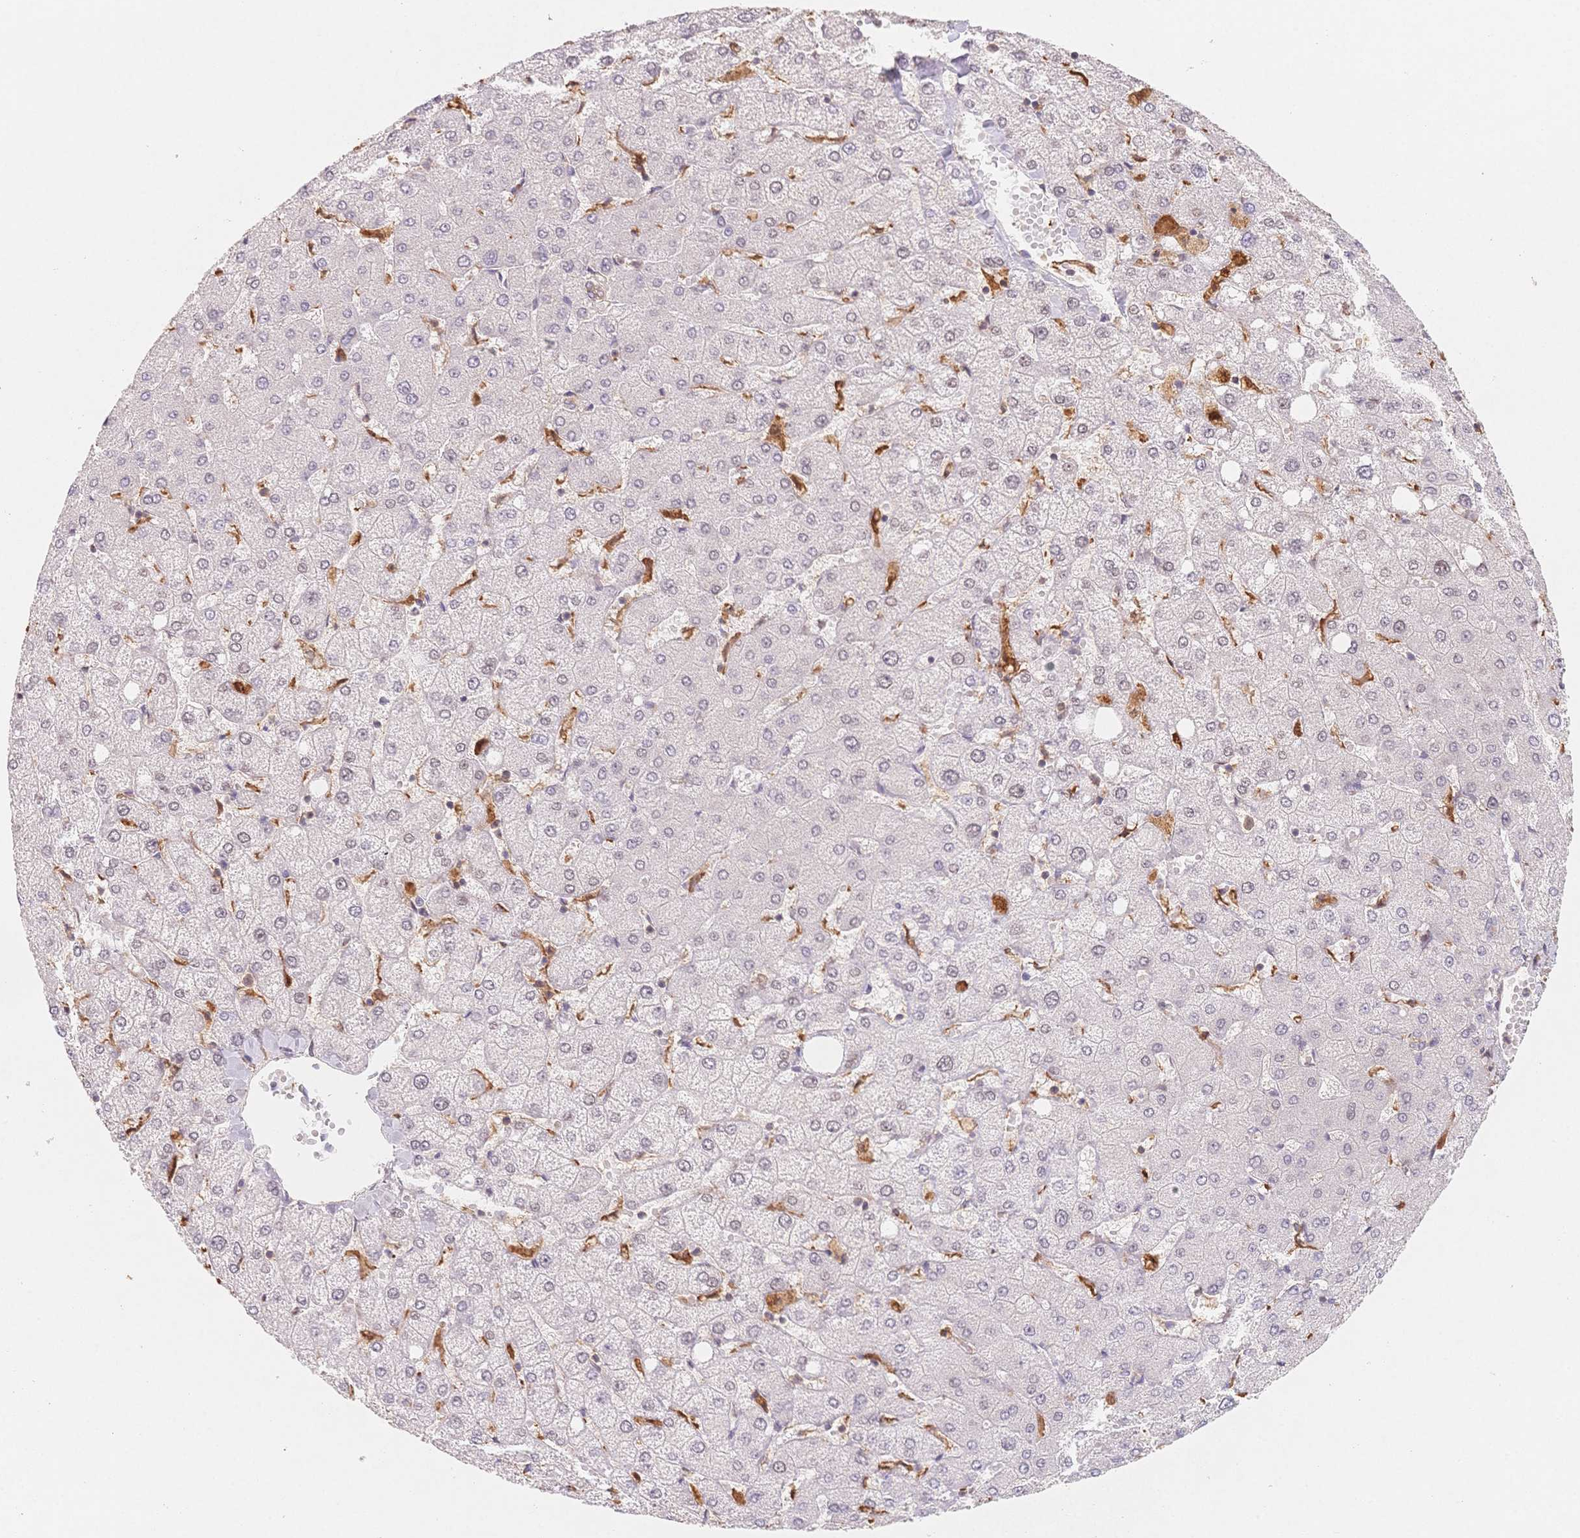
{"staining": {"intensity": "moderate", "quantity": "25%-75%", "location": "cytoplasmic/membranous"}, "tissue": "liver", "cell_type": "Cholangiocytes", "image_type": "normal", "snomed": [{"axis": "morphology", "description": "Normal tissue, NOS"}, {"axis": "topography", "description": "Liver"}], "caption": "Brown immunohistochemical staining in normal human liver displays moderate cytoplasmic/membranous staining in approximately 25%-75% of cholangiocytes. (brown staining indicates protein expression, while blue staining denotes nuclei).", "gene": "C12orf75", "patient": {"sex": "female", "age": 54}}